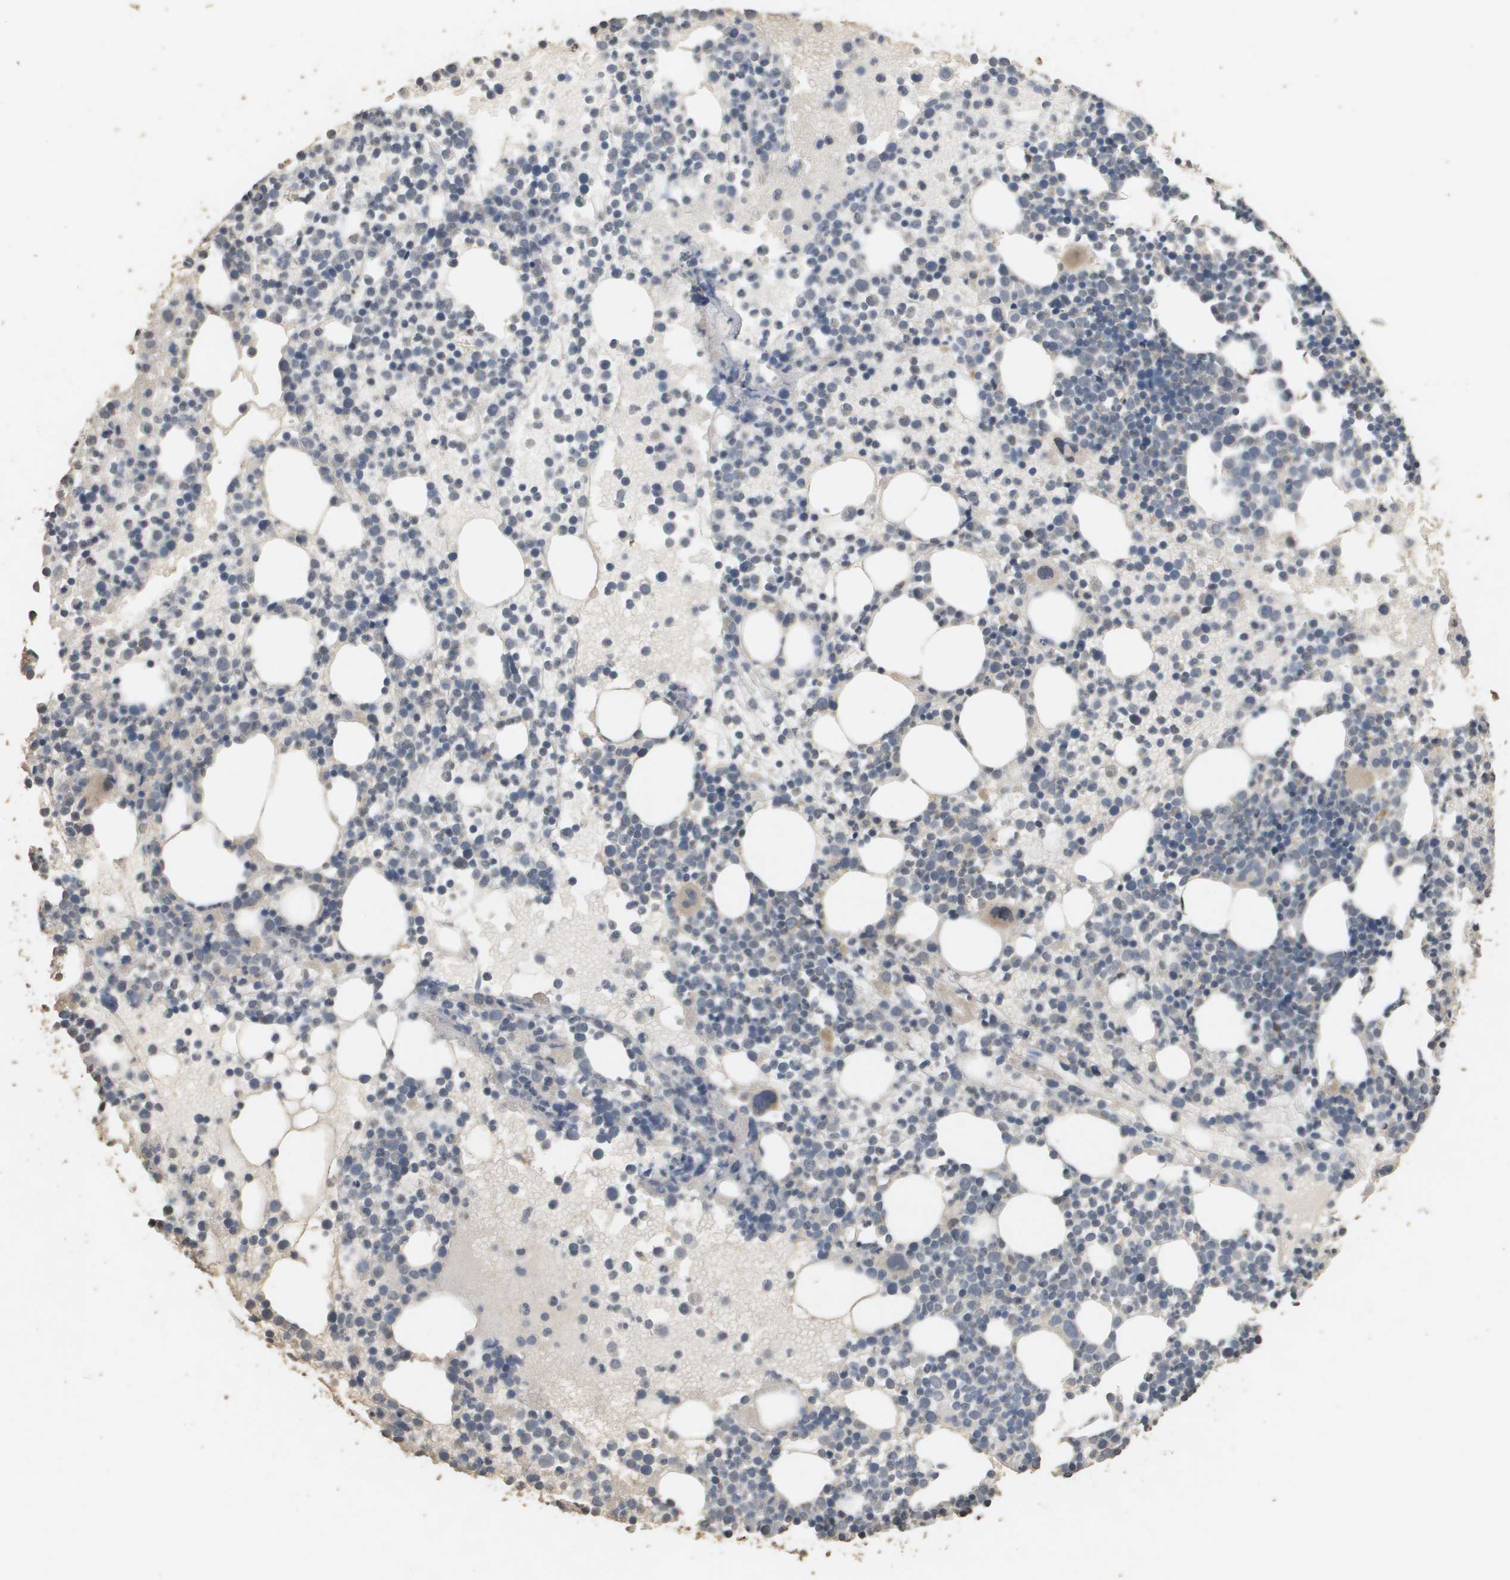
{"staining": {"intensity": "moderate", "quantity": "25%-75%", "location": "cytoplasmic/membranous"}, "tissue": "bone marrow", "cell_type": "Hematopoietic cells", "image_type": "normal", "snomed": [{"axis": "morphology", "description": "Normal tissue, NOS"}, {"axis": "morphology", "description": "Inflammation, NOS"}, {"axis": "topography", "description": "Bone marrow"}], "caption": "Bone marrow stained with a brown dye reveals moderate cytoplasmic/membranous positive staining in approximately 25%-75% of hematopoietic cells.", "gene": "RAB21", "patient": {"sex": "male", "age": 58}}